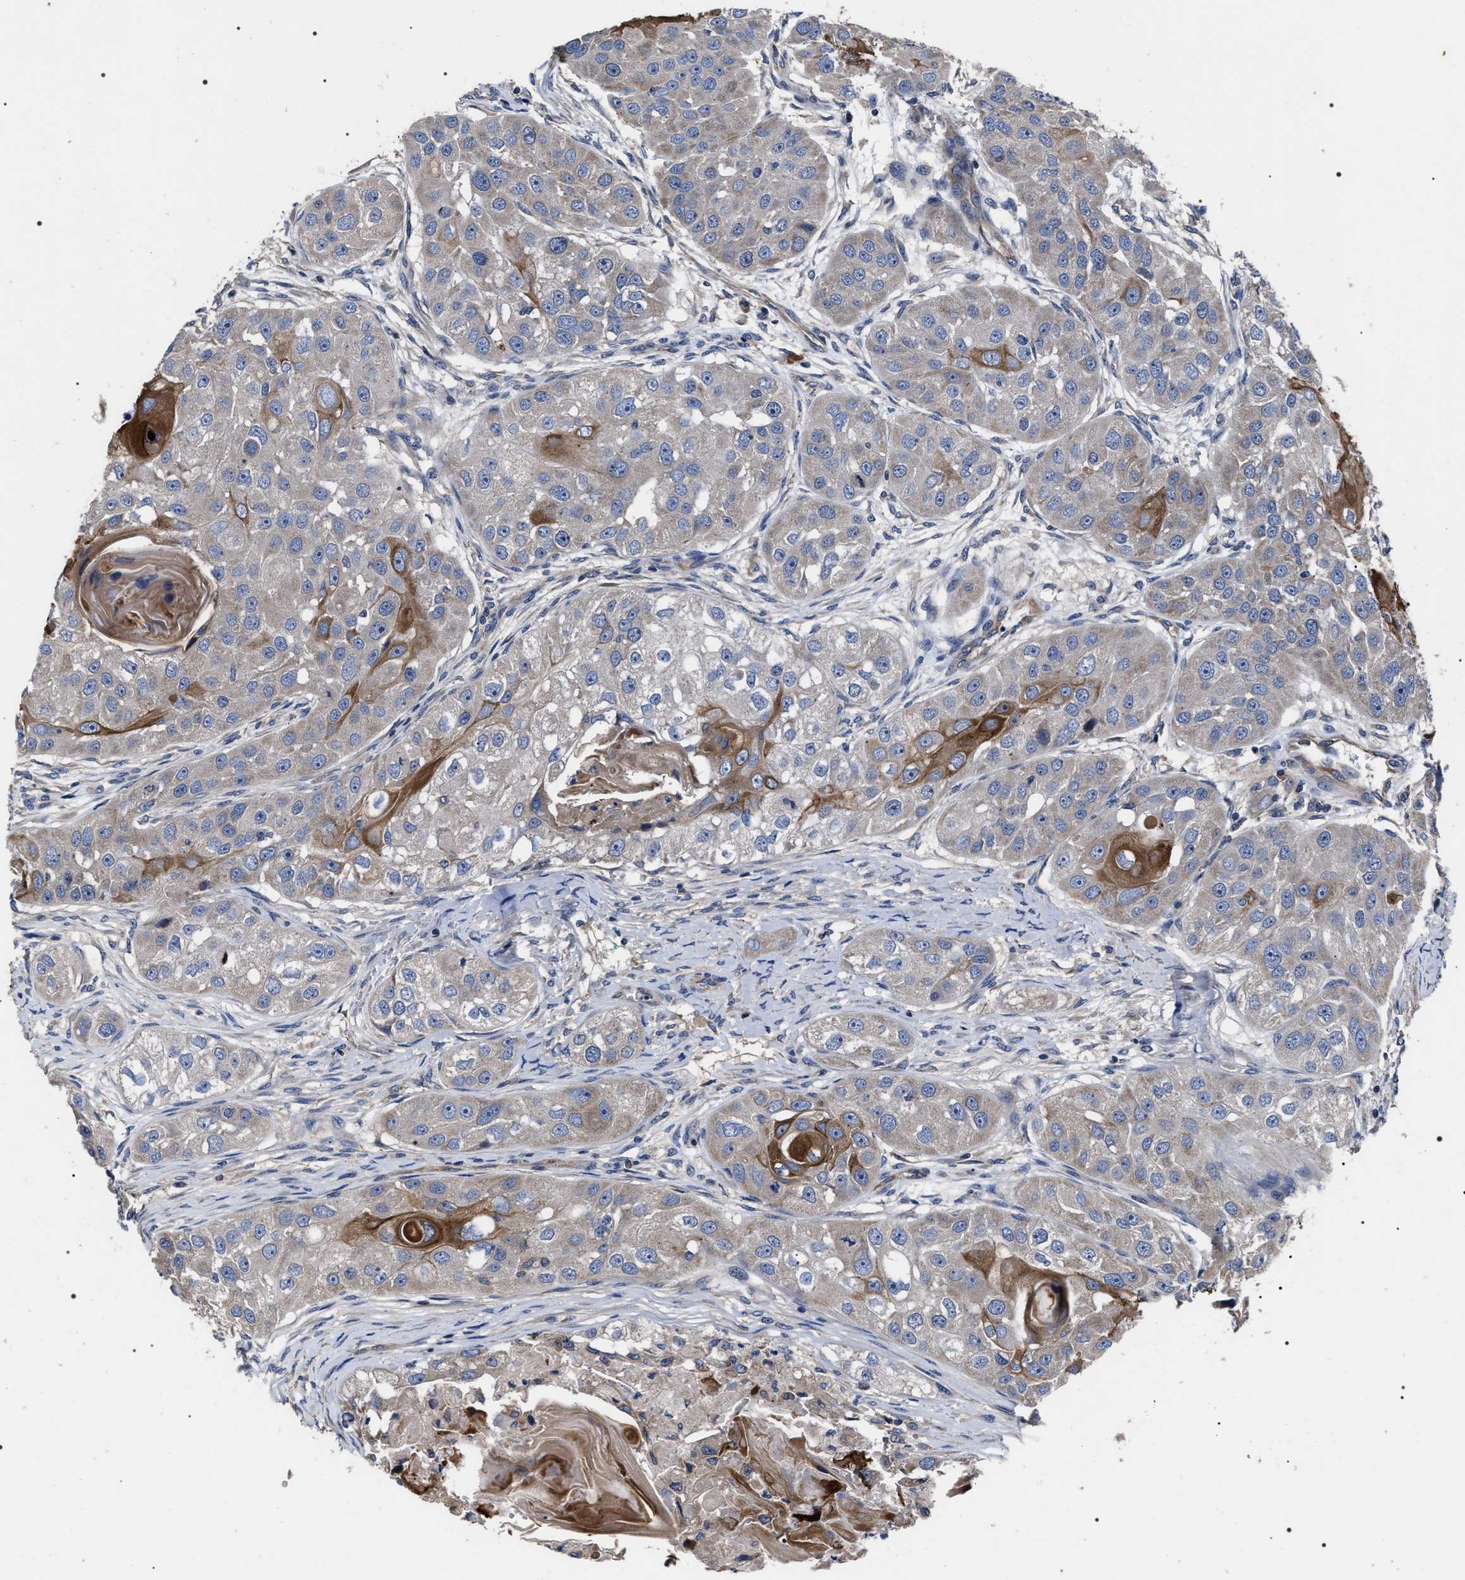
{"staining": {"intensity": "moderate", "quantity": "<25%", "location": "cytoplasmic/membranous"}, "tissue": "head and neck cancer", "cell_type": "Tumor cells", "image_type": "cancer", "snomed": [{"axis": "morphology", "description": "Normal tissue, NOS"}, {"axis": "morphology", "description": "Squamous cell carcinoma, NOS"}, {"axis": "topography", "description": "Skeletal muscle"}, {"axis": "topography", "description": "Head-Neck"}], "caption": "The immunohistochemical stain labels moderate cytoplasmic/membranous expression in tumor cells of head and neck squamous cell carcinoma tissue.", "gene": "MIS18A", "patient": {"sex": "male", "age": 51}}